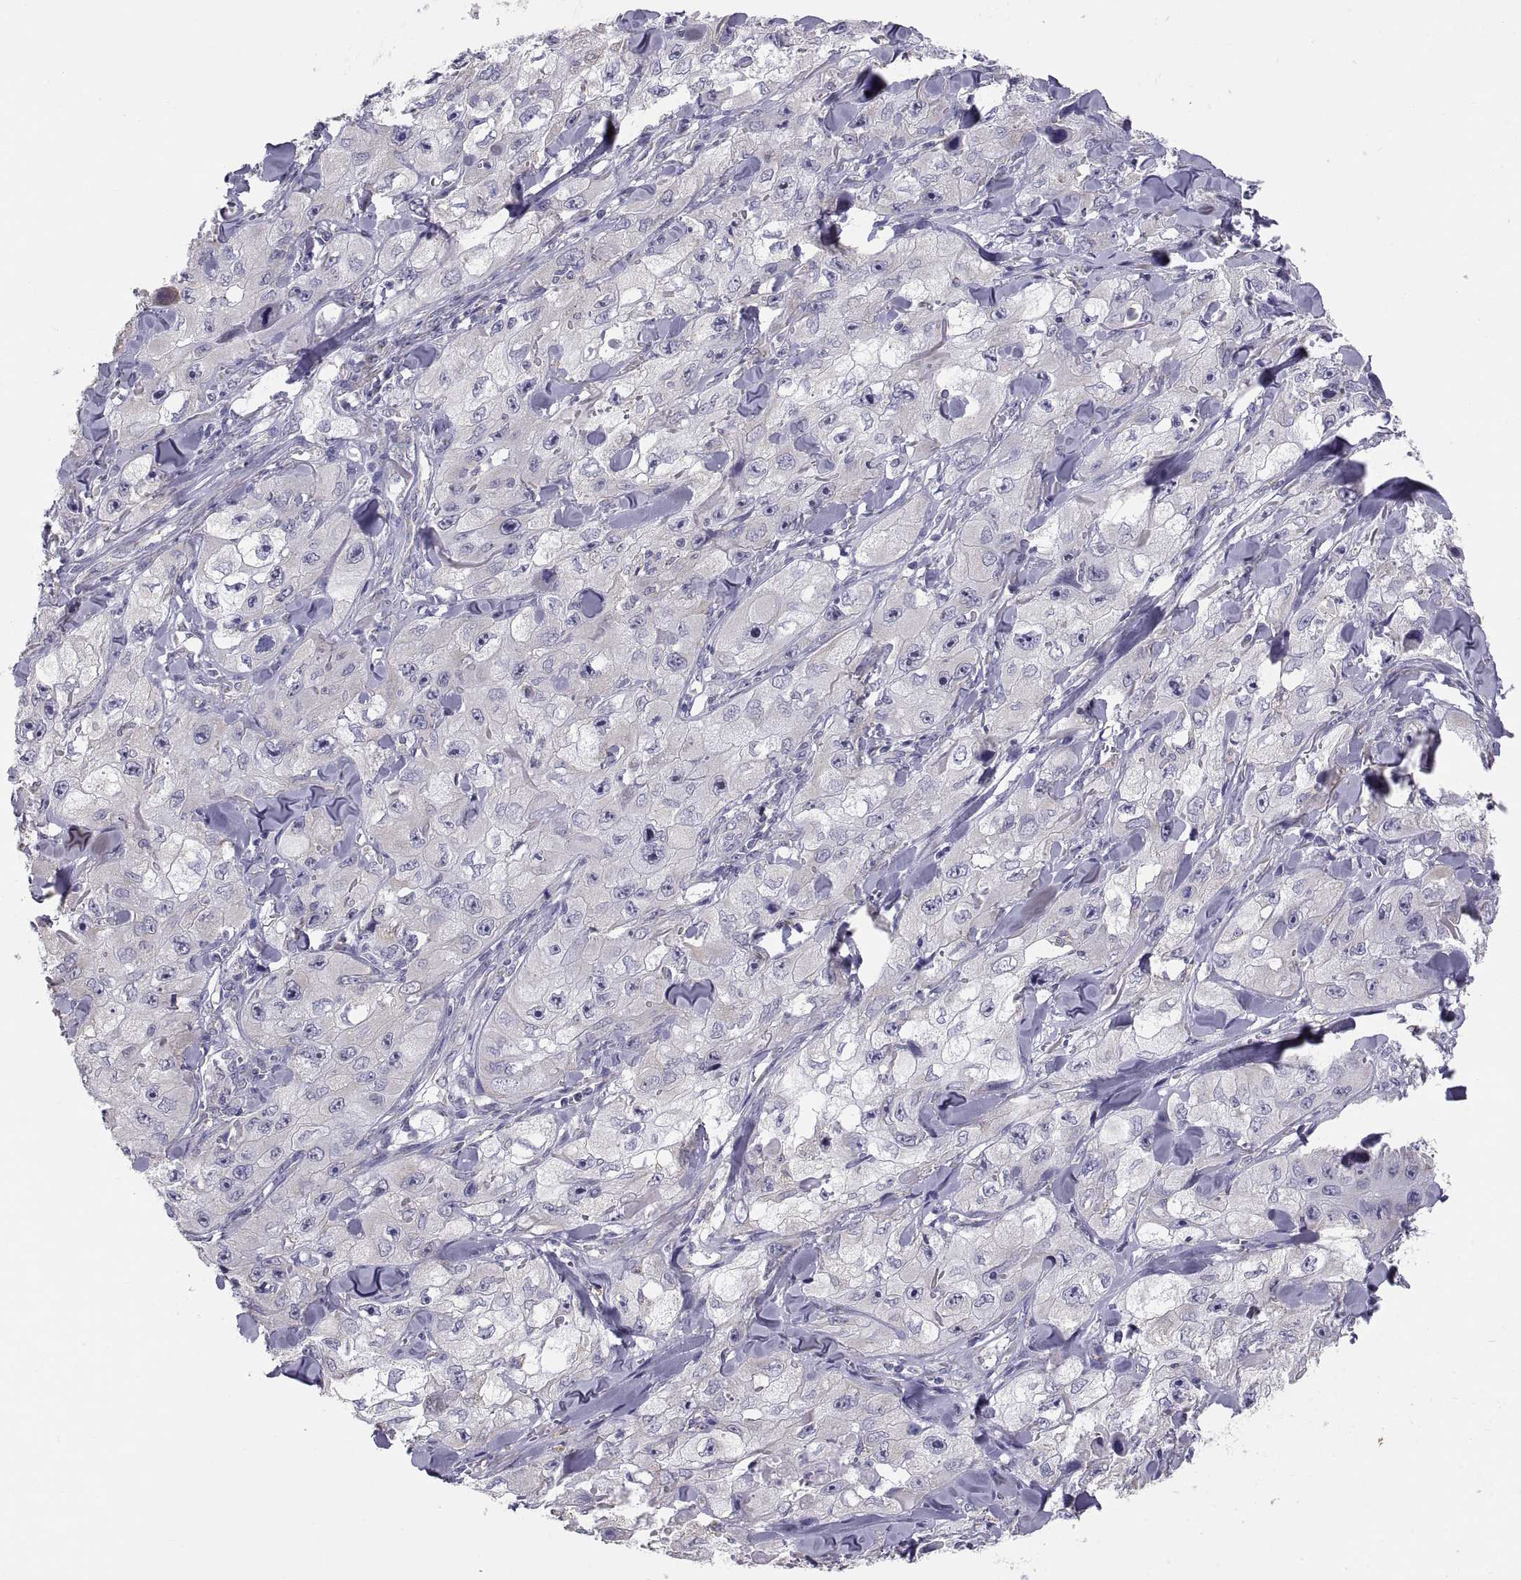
{"staining": {"intensity": "negative", "quantity": "none", "location": "none"}, "tissue": "skin cancer", "cell_type": "Tumor cells", "image_type": "cancer", "snomed": [{"axis": "morphology", "description": "Squamous cell carcinoma, NOS"}, {"axis": "topography", "description": "Skin"}, {"axis": "topography", "description": "Subcutis"}], "caption": "Immunohistochemistry of human squamous cell carcinoma (skin) reveals no staining in tumor cells.", "gene": "TNNC1", "patient": {"sex": "male", "age": 73}}